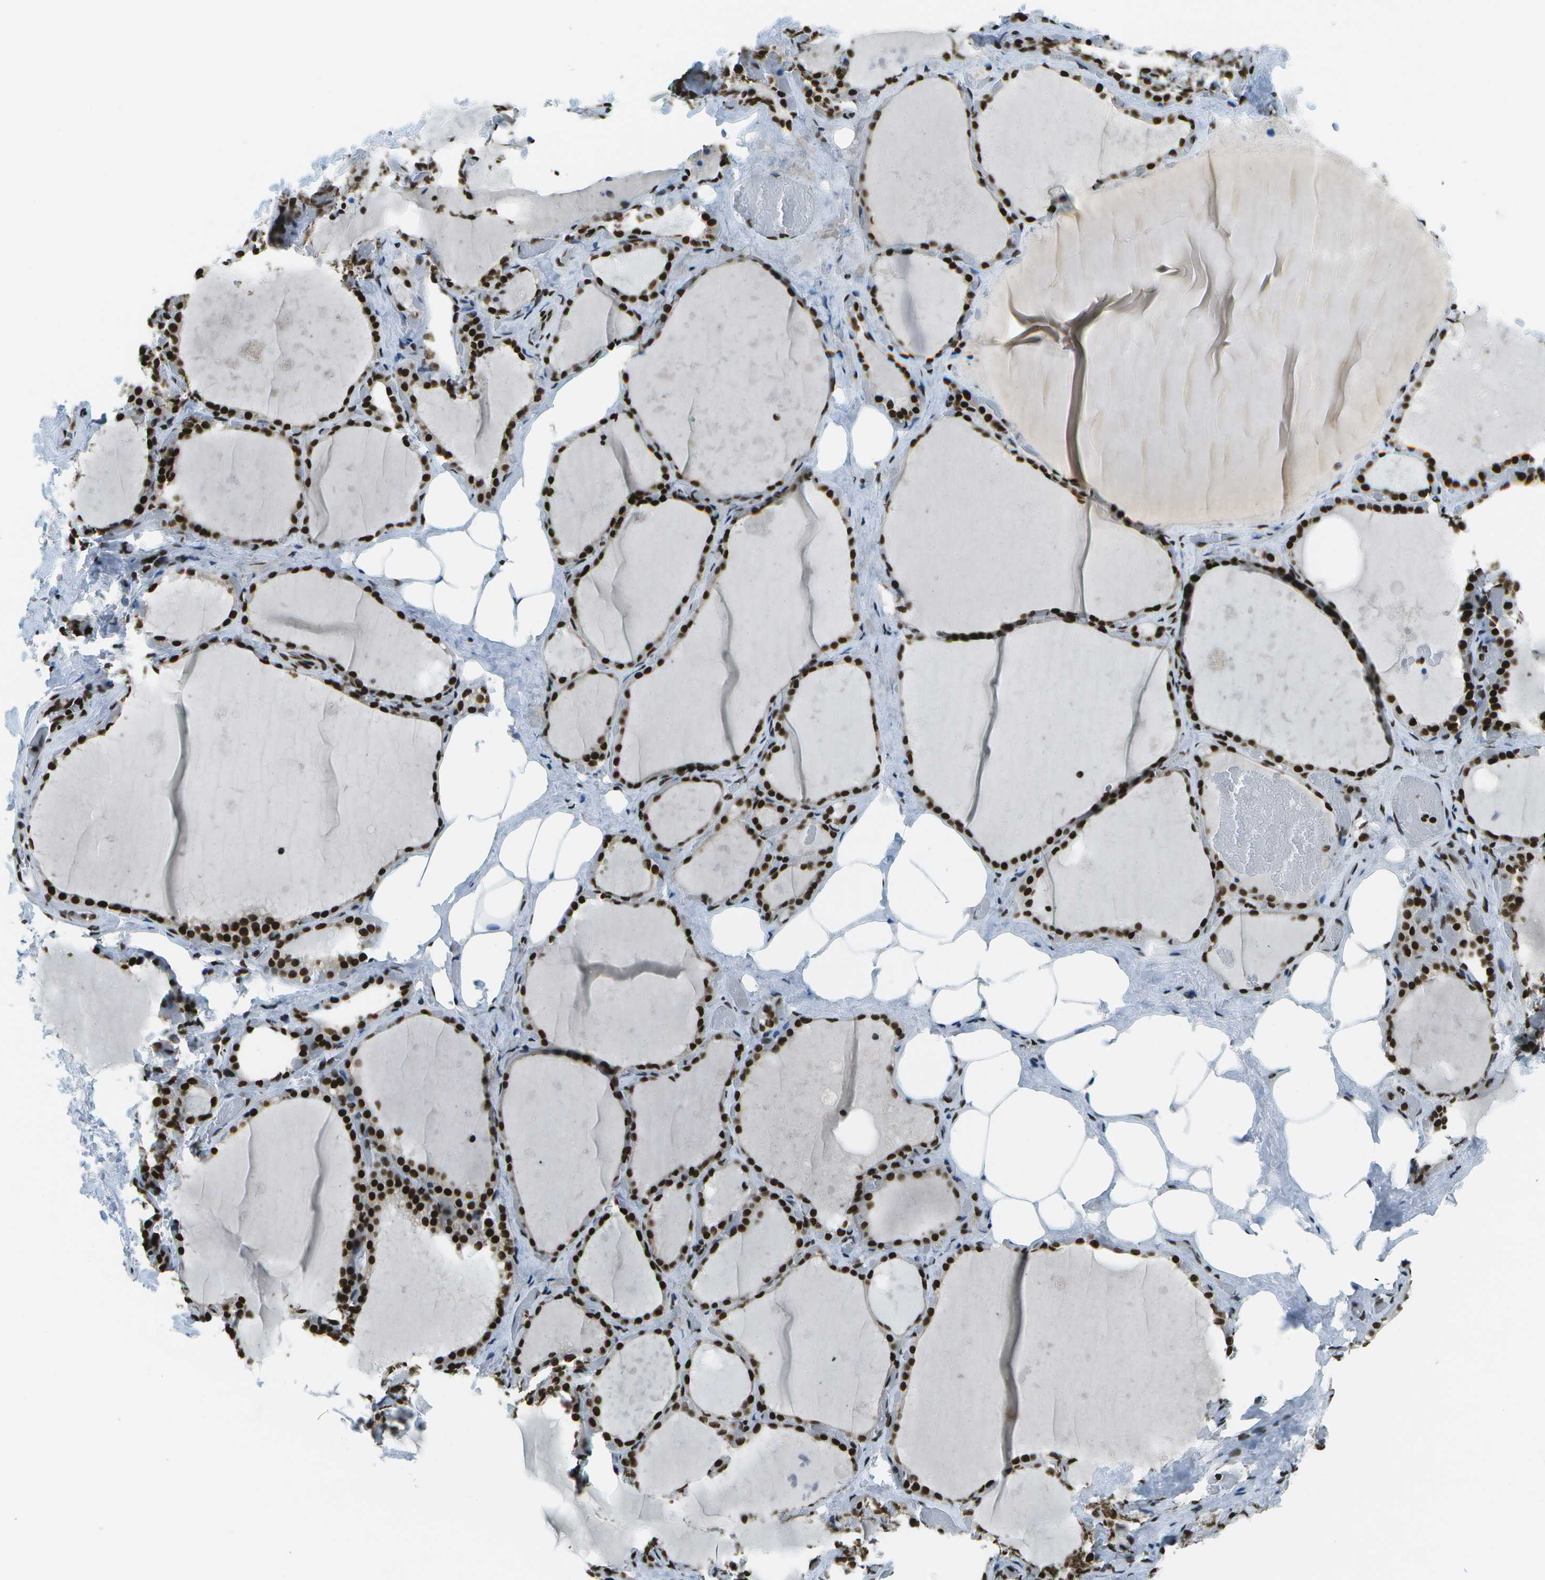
{"staining": {"intensity": "strong", "quantity": ">75%", "location": "nuclear"}, "tissue": "thyroid gland", "cell_type": "Glandular cells", "image_type": "normal", "snomed": [{"axis": "morphology", "description": "Normal tissue, NOS"}, {"axis": "topography", "description": "Thyroid gland"}], "caption": "Strong nuclear positivity is present in approximately >75% of glandular cells in normal thyroid gland. (DAB = brown stain, brightfield microscopy at high magnification).", "gene": "GLYR1", "patient": {"sex": "male", "age": 61}}